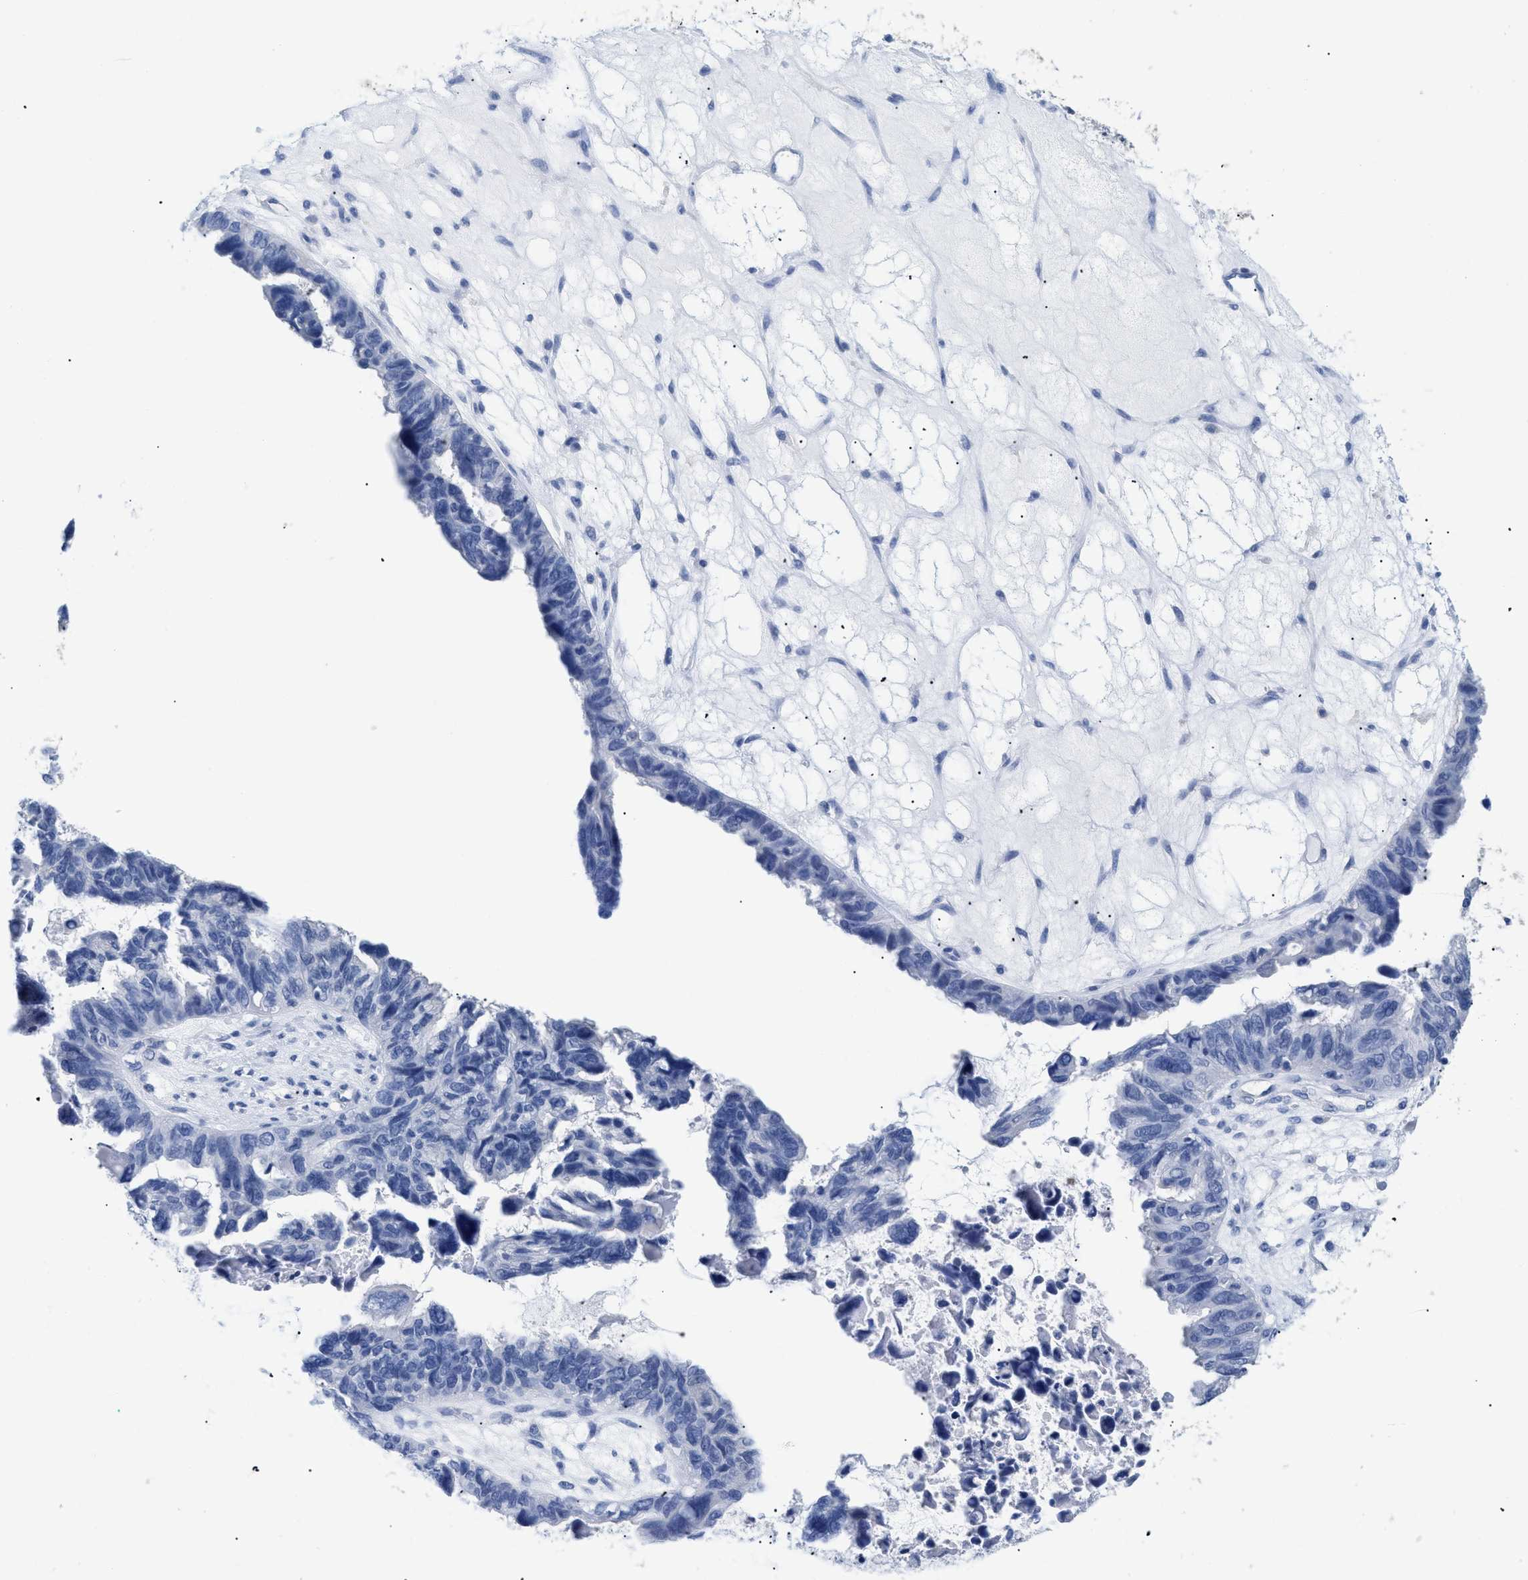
{"staining": {"intensity": "negative", "quantity": "none", "location": "none"}, "tissue": "ovarian cancer", "cell_type": "Tumor cells", "image_type": "cancer", "snomed": [{"axis": "morphology", "description": "Cystadenocarcinoma, serous, NOS"}, {"axis": "topography", "description": "Ovary"}], "caption": "This is a photomicrograph of immunohistochemistry (IHC) staining of serous cystadenocarcinoma (ovarian), which shows no staining in tumor cells. (DAB (3,3'-diaminobenzidine) immunohistochemistry (IHC) with hematoxylin counter stain).", "gene": "DLC1", "patient": {"sex": "female", "age": 79}}